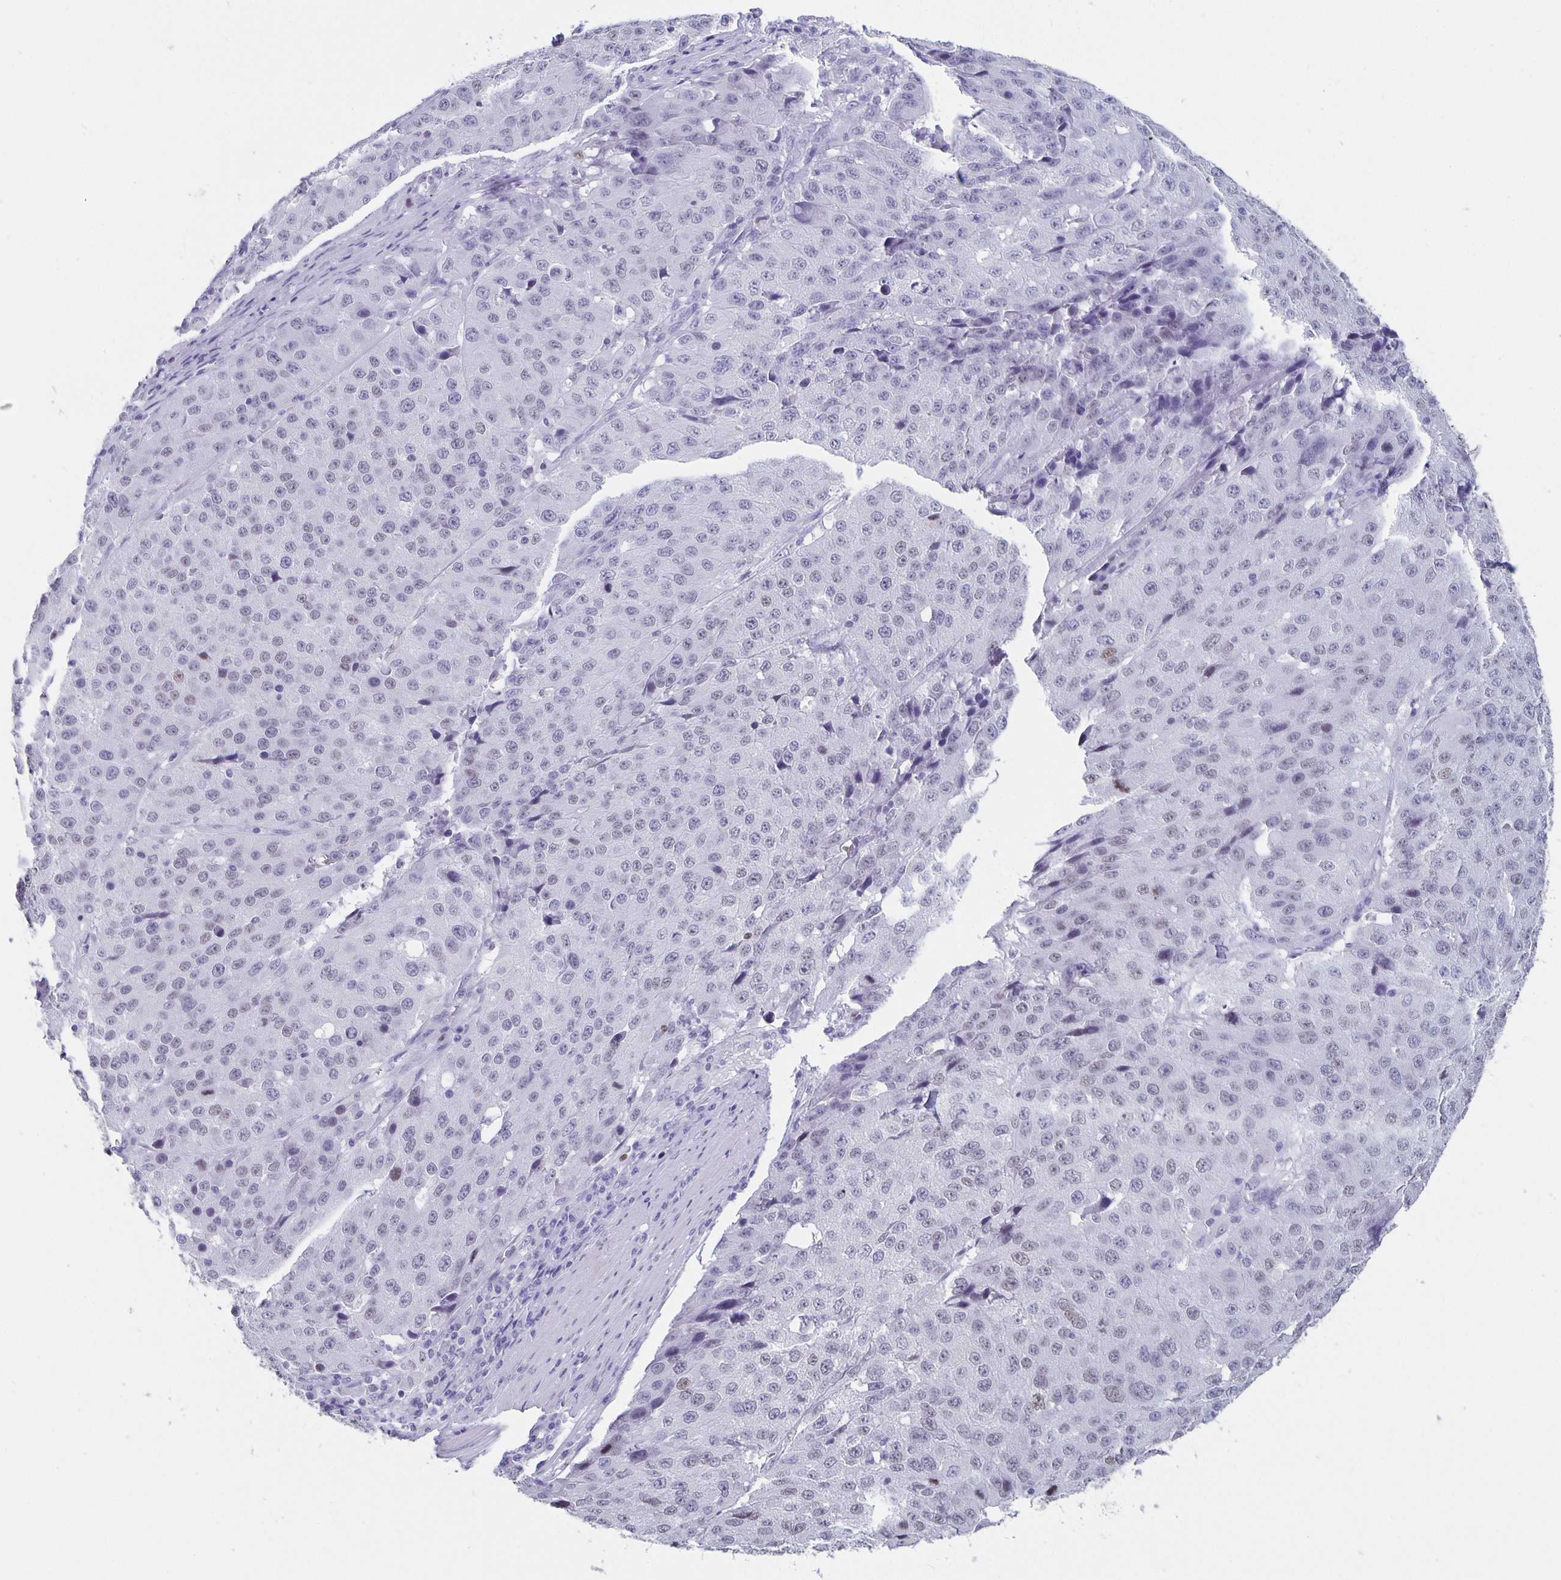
{"staining": {"intensity": "weak", "quantity": "<25%", "location": "nuclear"}, "tissue": "stomach cancer", "cell_type": "Tumor cells", "image_type": "cancer", "snomed": [{"axis": "morphology", "description": "Adenocarcinoma, NOS"}, {"axis": "topography", "description": "Stomach"}], "caption": "This histopathology image is of stomach cancer stained with IHC to label a protein in brown with the nuclei are counter-stained blue. There is no positivity in tumor cells.", "gene": "SATB2", "patient": {"sex": "male", "age": 71}}